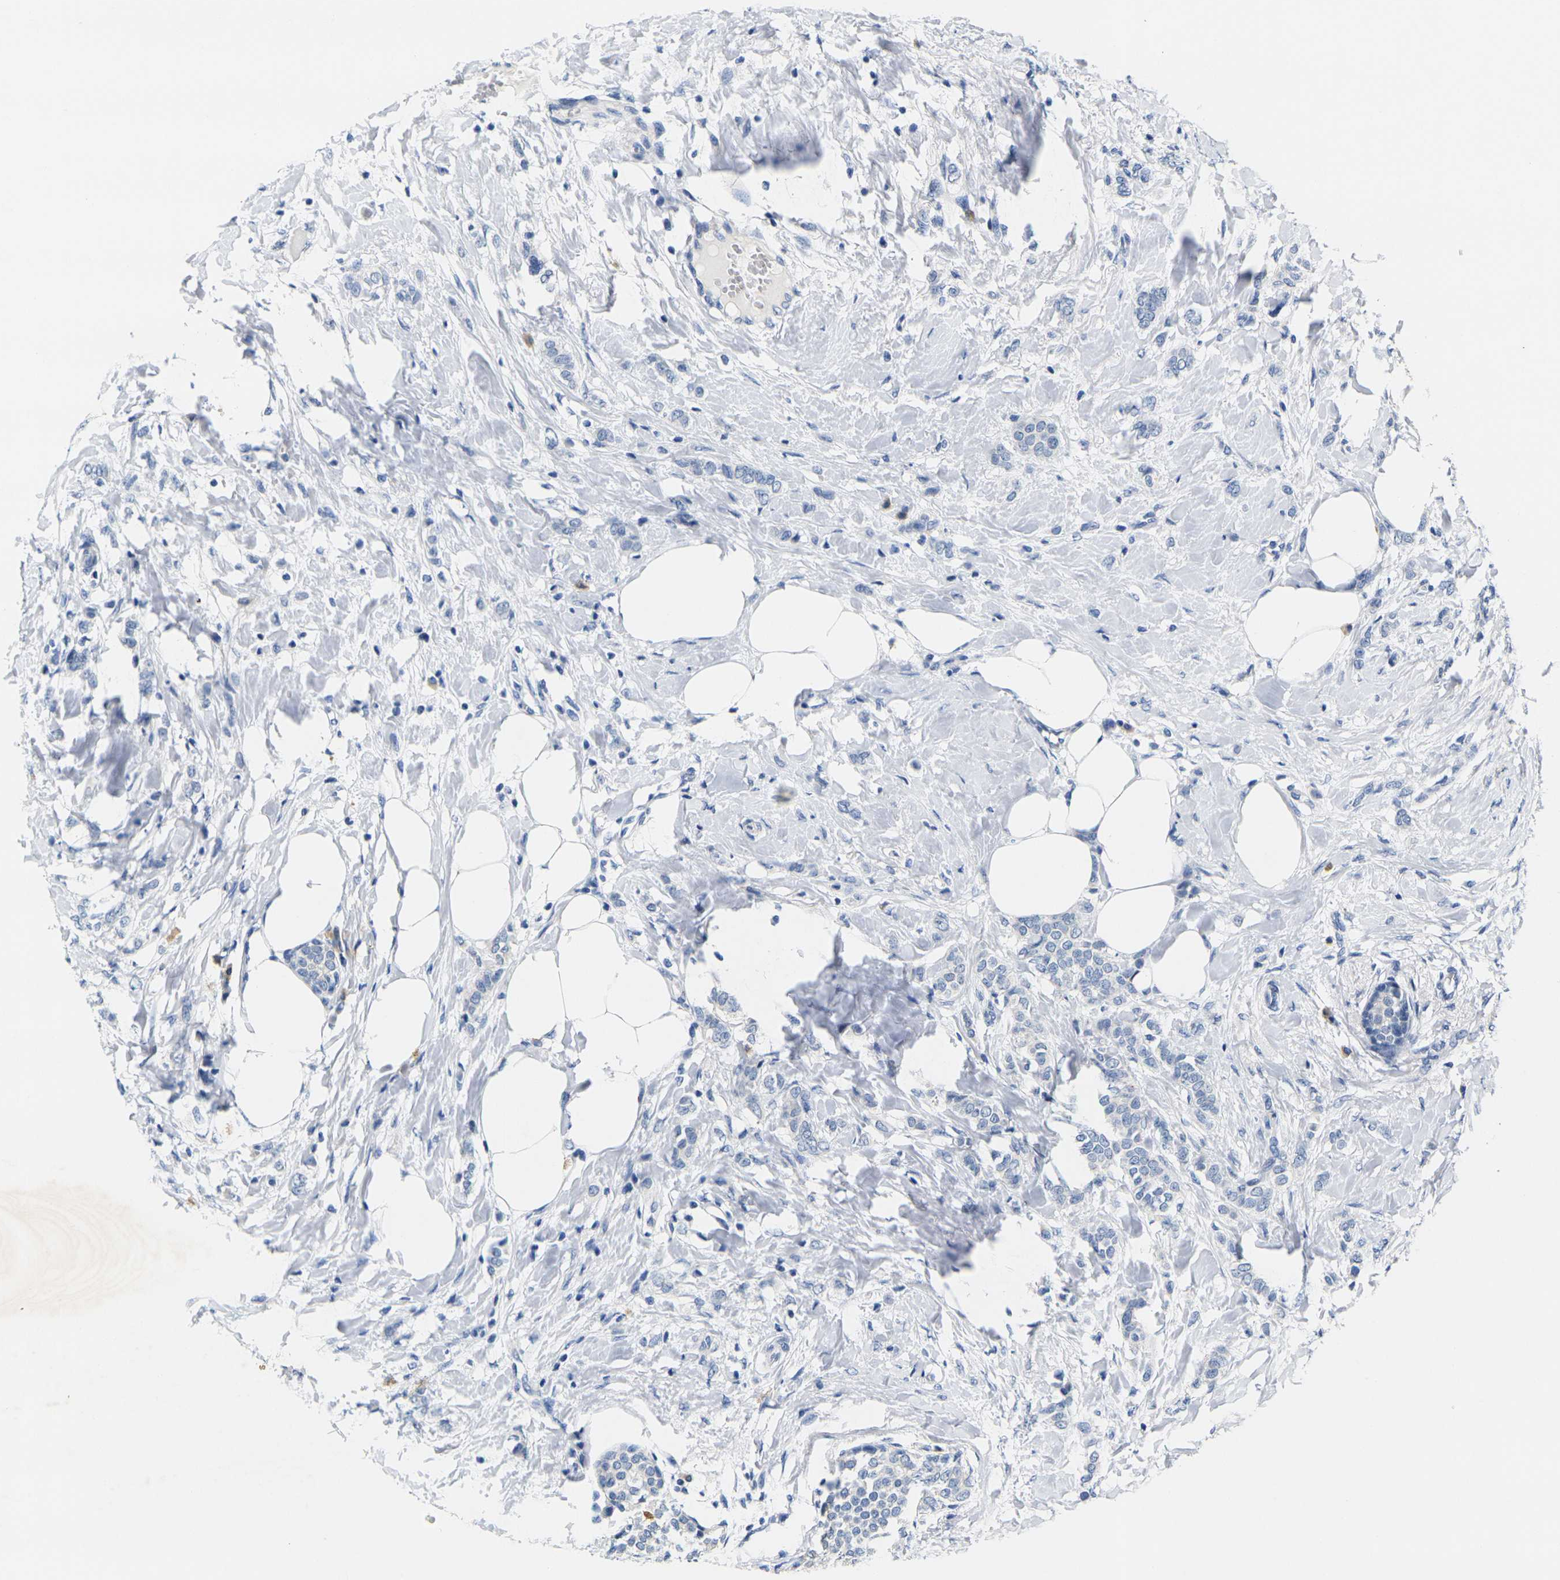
{"staining": {"intensity": "negative", "quantity": "none", "location": "none"}, "tissue": "breast cancer", "cell_type": "Tumor cells", "image_type": "cancer", "snomed": [{"axis": "morphology", "description": "Lobular carcinoma, in situ"}, {"axis": "morphology", "description": "Lobular carcinoma"}, {"axis": "topography", "description": "Breast"}], "caption": "This is an immunohistochemistry histopathology image of human lobular carcinoma (breast). There is no positivity in tumor cells.", "gene": "NOCT", "patient": {"sex": "female", "age": 41}}